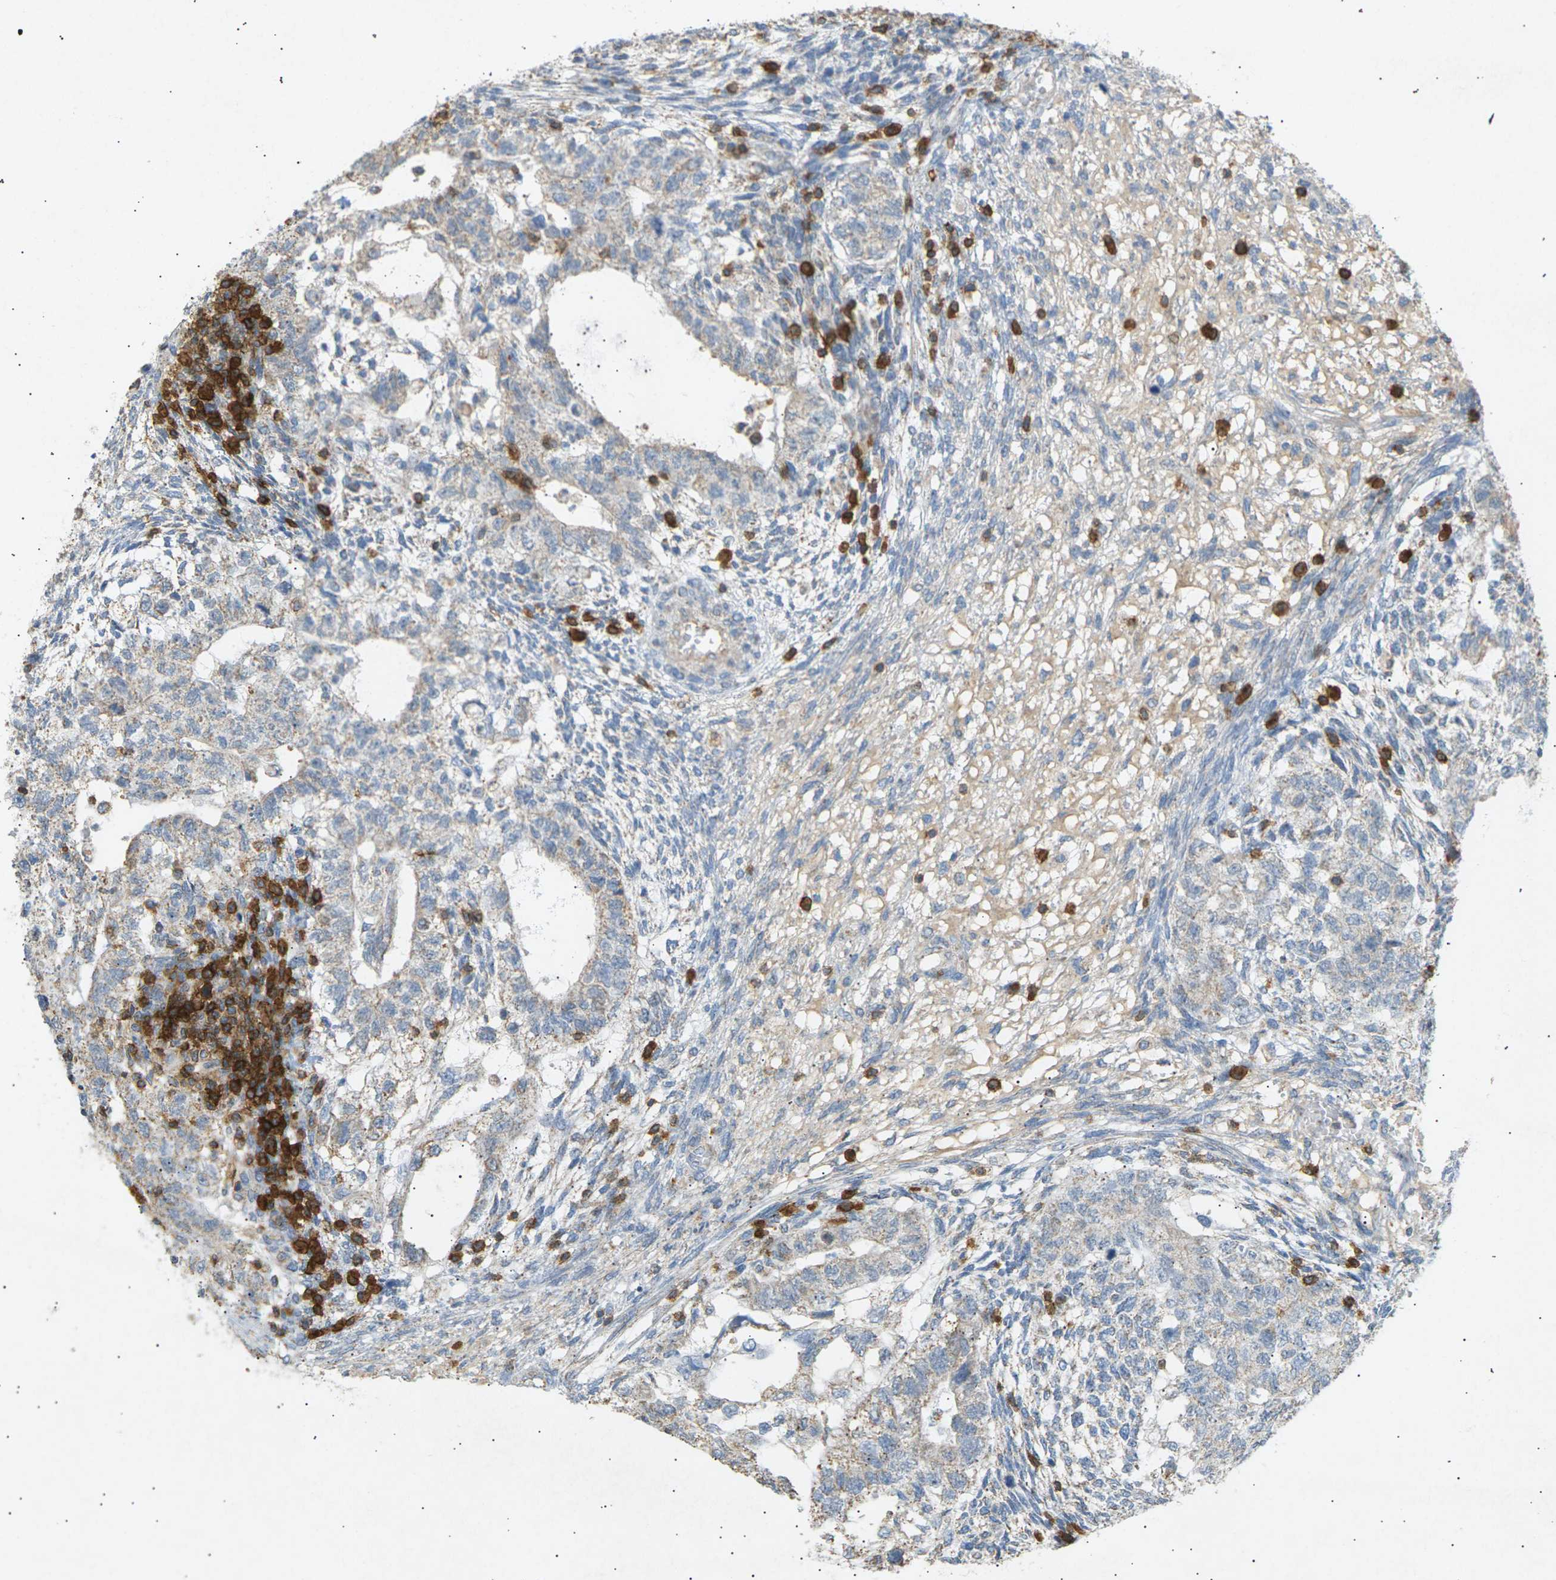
{"staining": {"intensity": "weak", "quantity": "25%-75%", "location": "cytoplasmic/membranous"}, "tissue": "testis cancer", "cell_type": "Tumor cells", "image_type": "cancer", "snomed": [{"axis": "morphology", "description": "Normal tissue, NOS"}, {"axis": "morphology", "description": "Carcinoma, Embryonal, NOS"}, {"axis": "topography", "description": "Testis"}], "caption": "Immunohistochemistry (IHC) micrograph of human testis embryonal carcinoma stained for a protein (brown), which shows low levels of weak cytoplasmic/membranous expression in approximately 25%-75% of tumor cells.", "gene": "LIME1", "patient": {"sex": "male", "age": 36}}